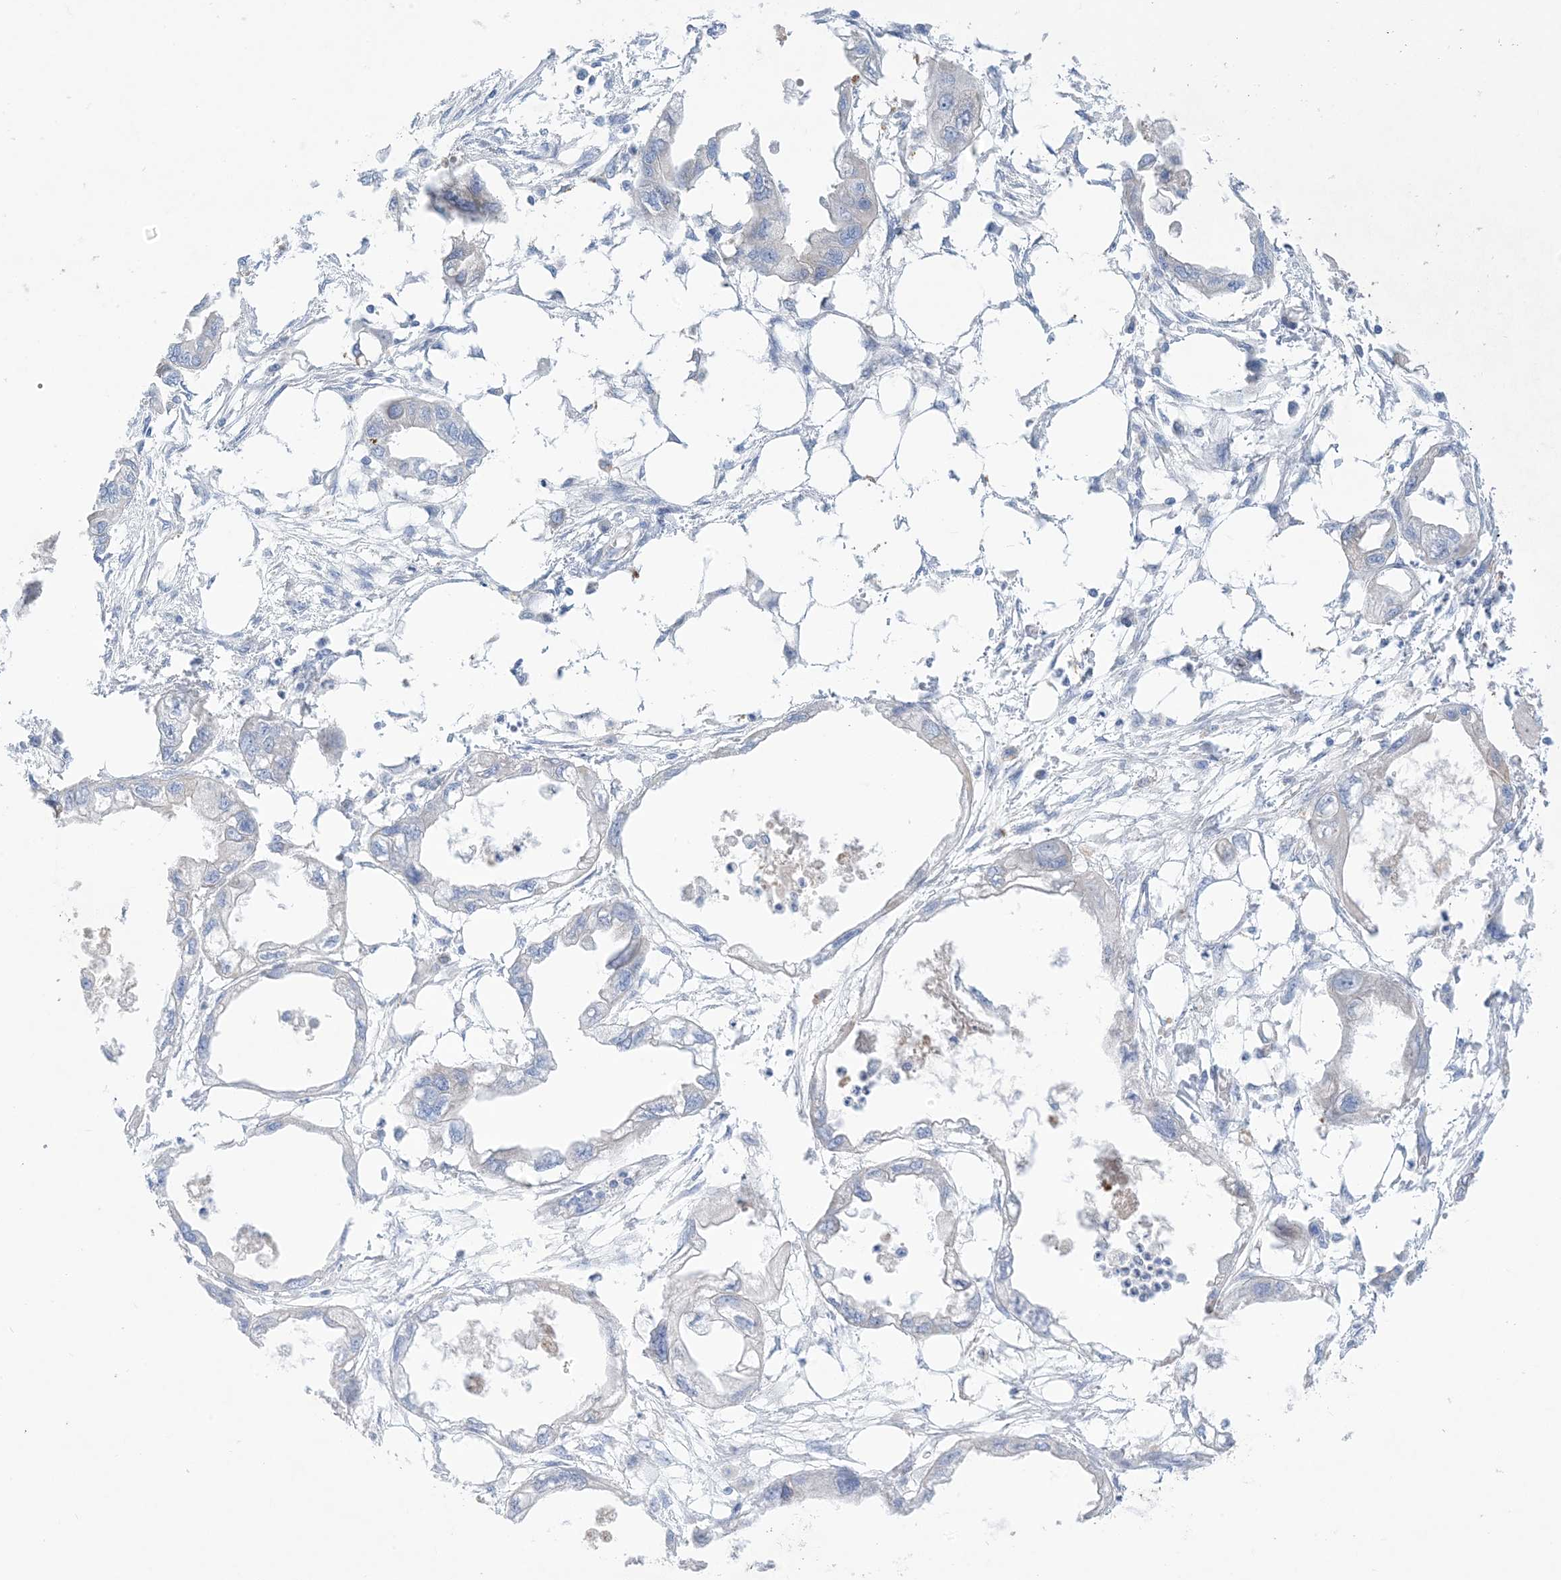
{"staining": {"intensity": "negative", "quantity": "none", "location": "none"}, "tissue": "endometrial cancer", "cell_type": "Tumor cells", "image_type": "cancer", "snomed": [{"axis": "morphology", "description": "Adenocarcinoma, NOS"}, {"axis": "morphology", "description": "Adenocarcinoma, metastatic, NOS"}, {"axis": "topography", "description": "Adipose tissue"}, {"axis": "topography", "description": "Endometrium"}], "caption": "High magnification brightfield microscopy of endometrial cancer stained with DAB (3,3'-diaminobenzidine) (brown) and counterstained with hematoxylin (blue): tumor cells show no significant expression.", "gene": "ATP11C", "patient": {"sex": "female", "age": 67}}